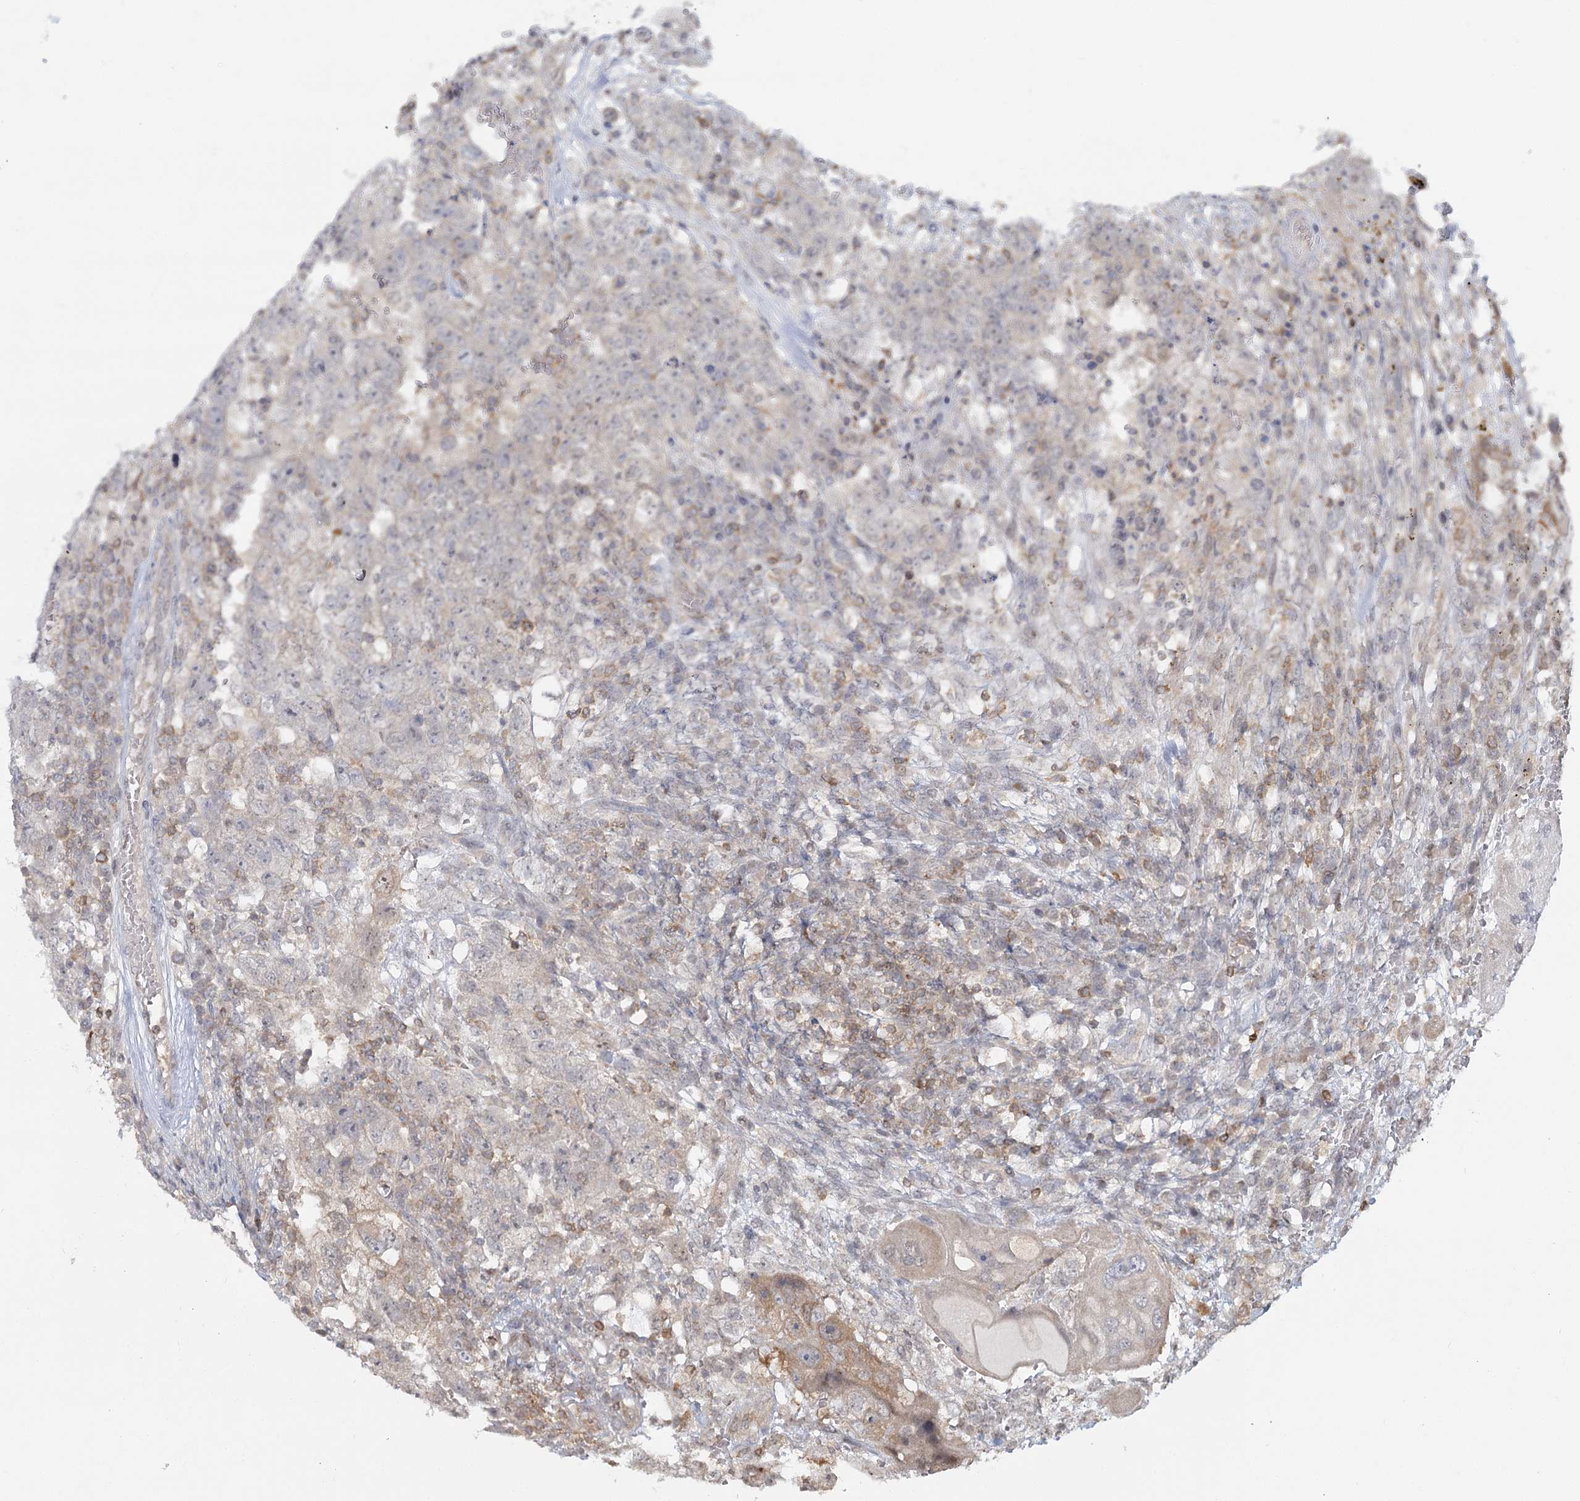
{"staining": {"intensity": "weak", "quantity": "<25%", "location": "cytoplasmic/membranous"}, "tissue": "testis cancer", "cell_type": "Tumor cells", "image_type": "cancer", "snomed": [{"axis": "morphology", "description": "Carcinoma, Embryonal, NOS"}, {"axis": "topography", "description": "Testis"}], "caption": "Tumor cells are negative for protein expression in human testis cancer.", "gene": "FAM120B", "patient": {"sex": "male", "age": 26}}